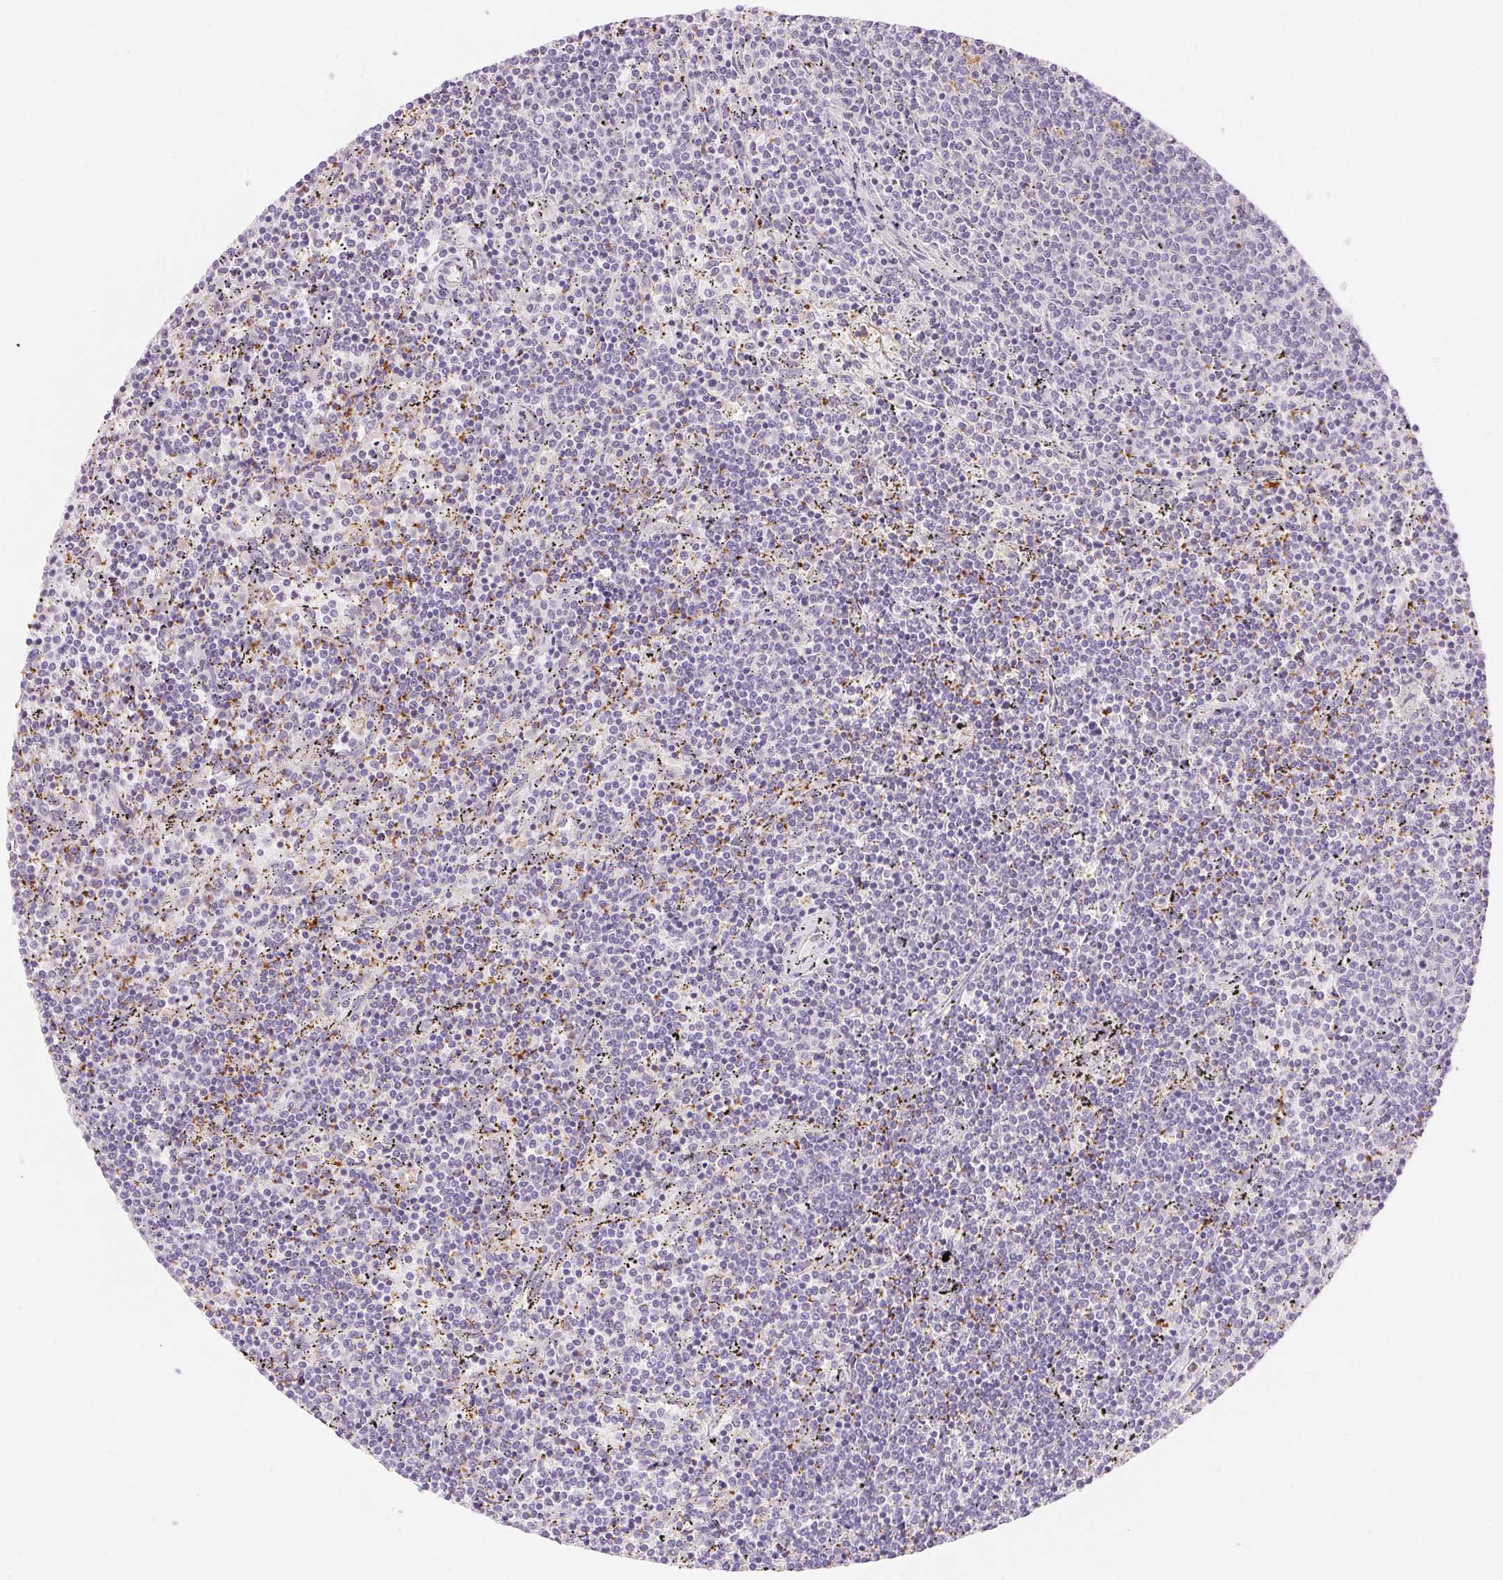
{"staining": {"intensity": "negative", "quantity": "none", "location": "none"}, "tissue": "lymphoma", "cell_type": "Tumor cells", "image_type": "cancer", "snomed": [{"axis": "morphology", "description": "Malignant lymphoma, non-Hodgkin's type, Low grade"}, {"axis": "topography", "description": "Spleen"}], "caption": "Tumor cells show no significant protein positivity in lymphoma. (DAB immunohistochemistry visualized using brightfield microscopy, high magnification).", "gene": "FGA", "patient": {"sex": "female", "age": 50}}